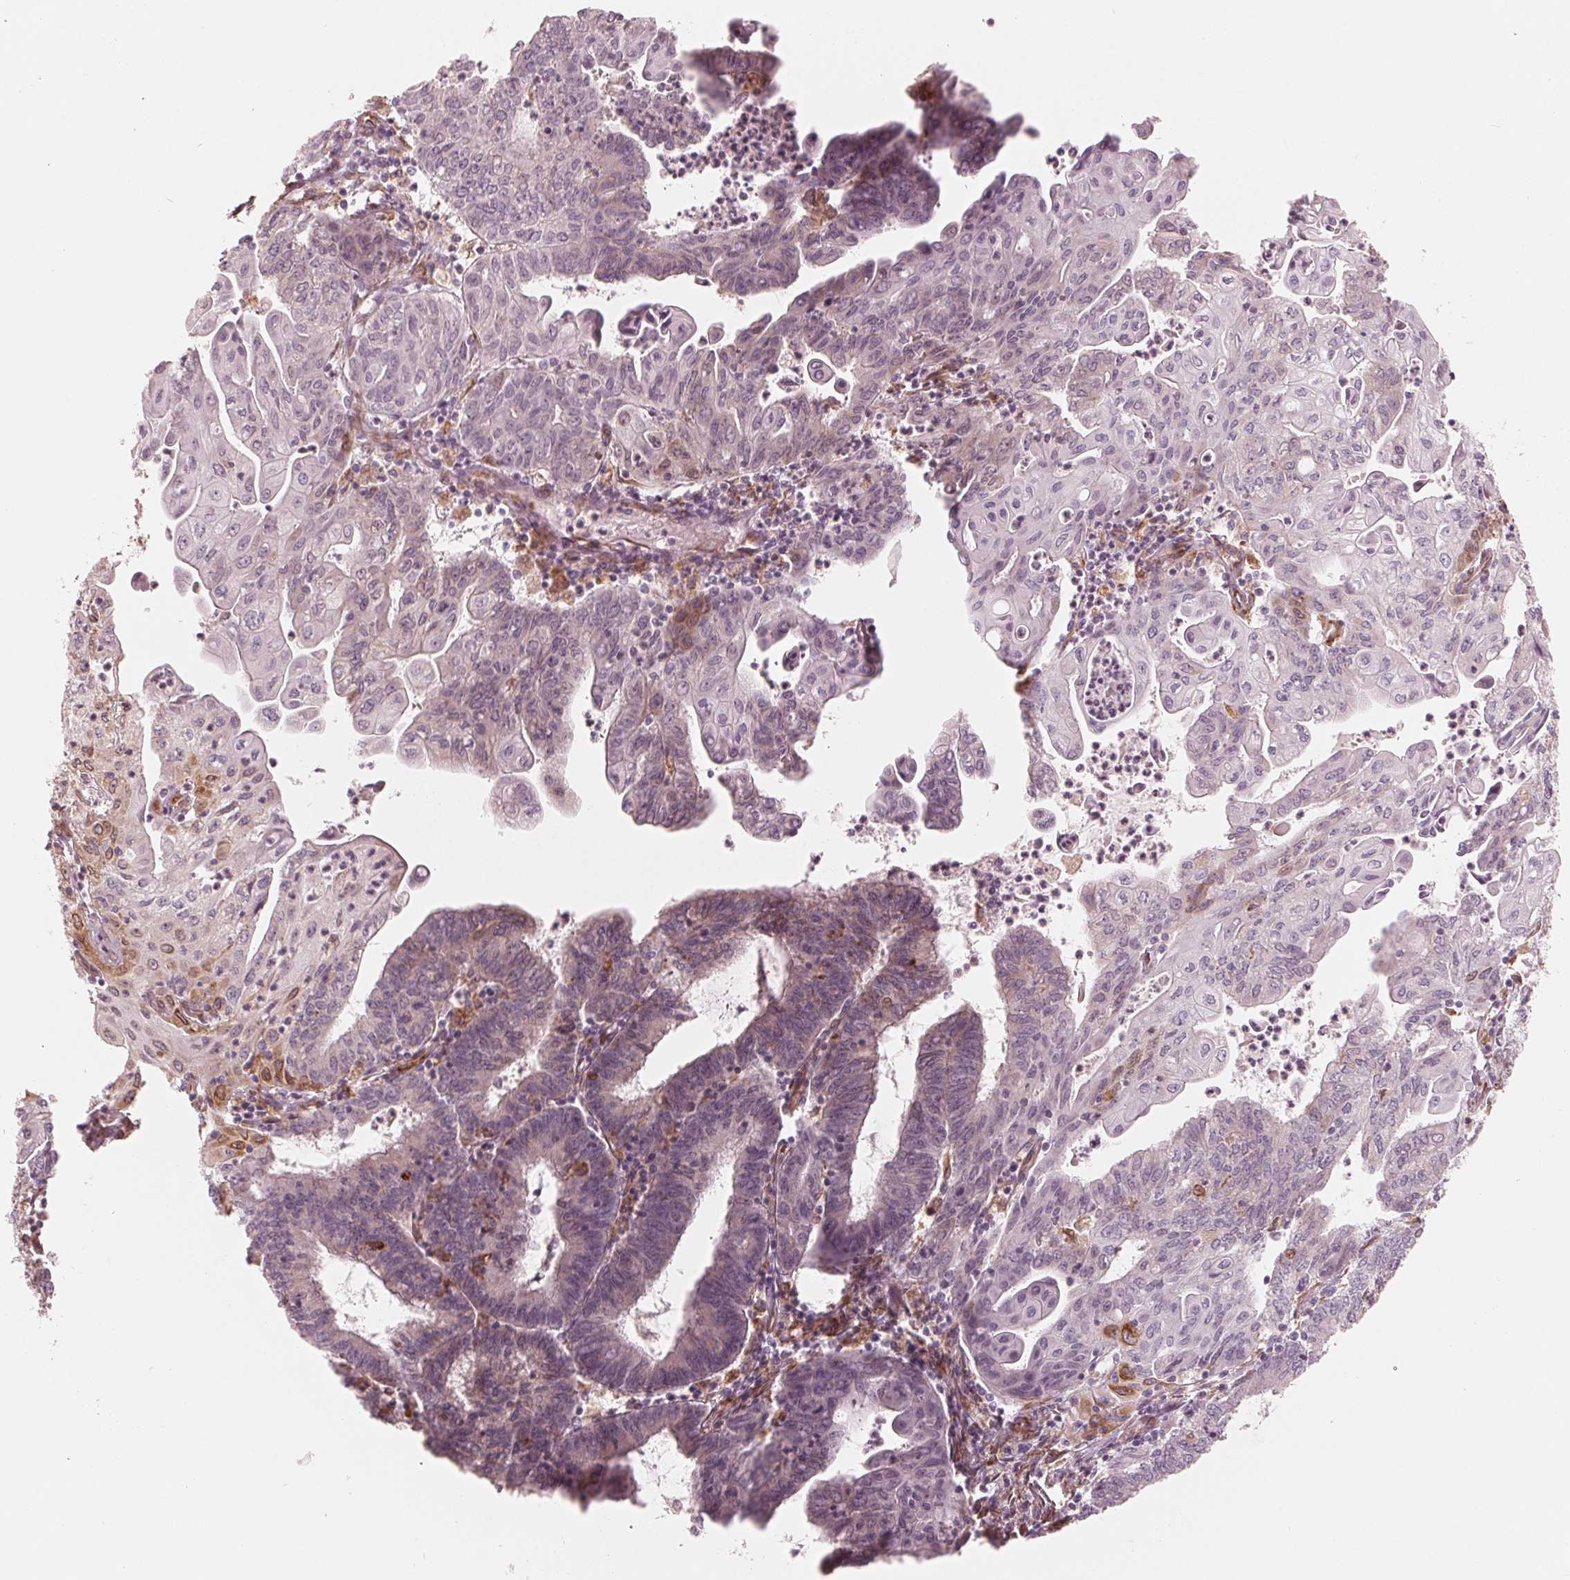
{"staining": {"intensity": "negative", "quantity": "none", "location": "none"}, "tissue": "endometrial cancer", "cell_type": "Tumor cells", "image_type": "cancer", "snomed": [{"axis": "morphology", "description": "Adenocarcinoma, NOS"}, {"axis": "topography", "description": "Endometrium"}], "caption": "High power microscopy photomicrograph of an immunohistochemistry image of adenocarcinoma (endometrial), revealing no significant positivity in tumor cells.", "gene": "IKBIP", "patient": {"sex": "female", "age": 61}}